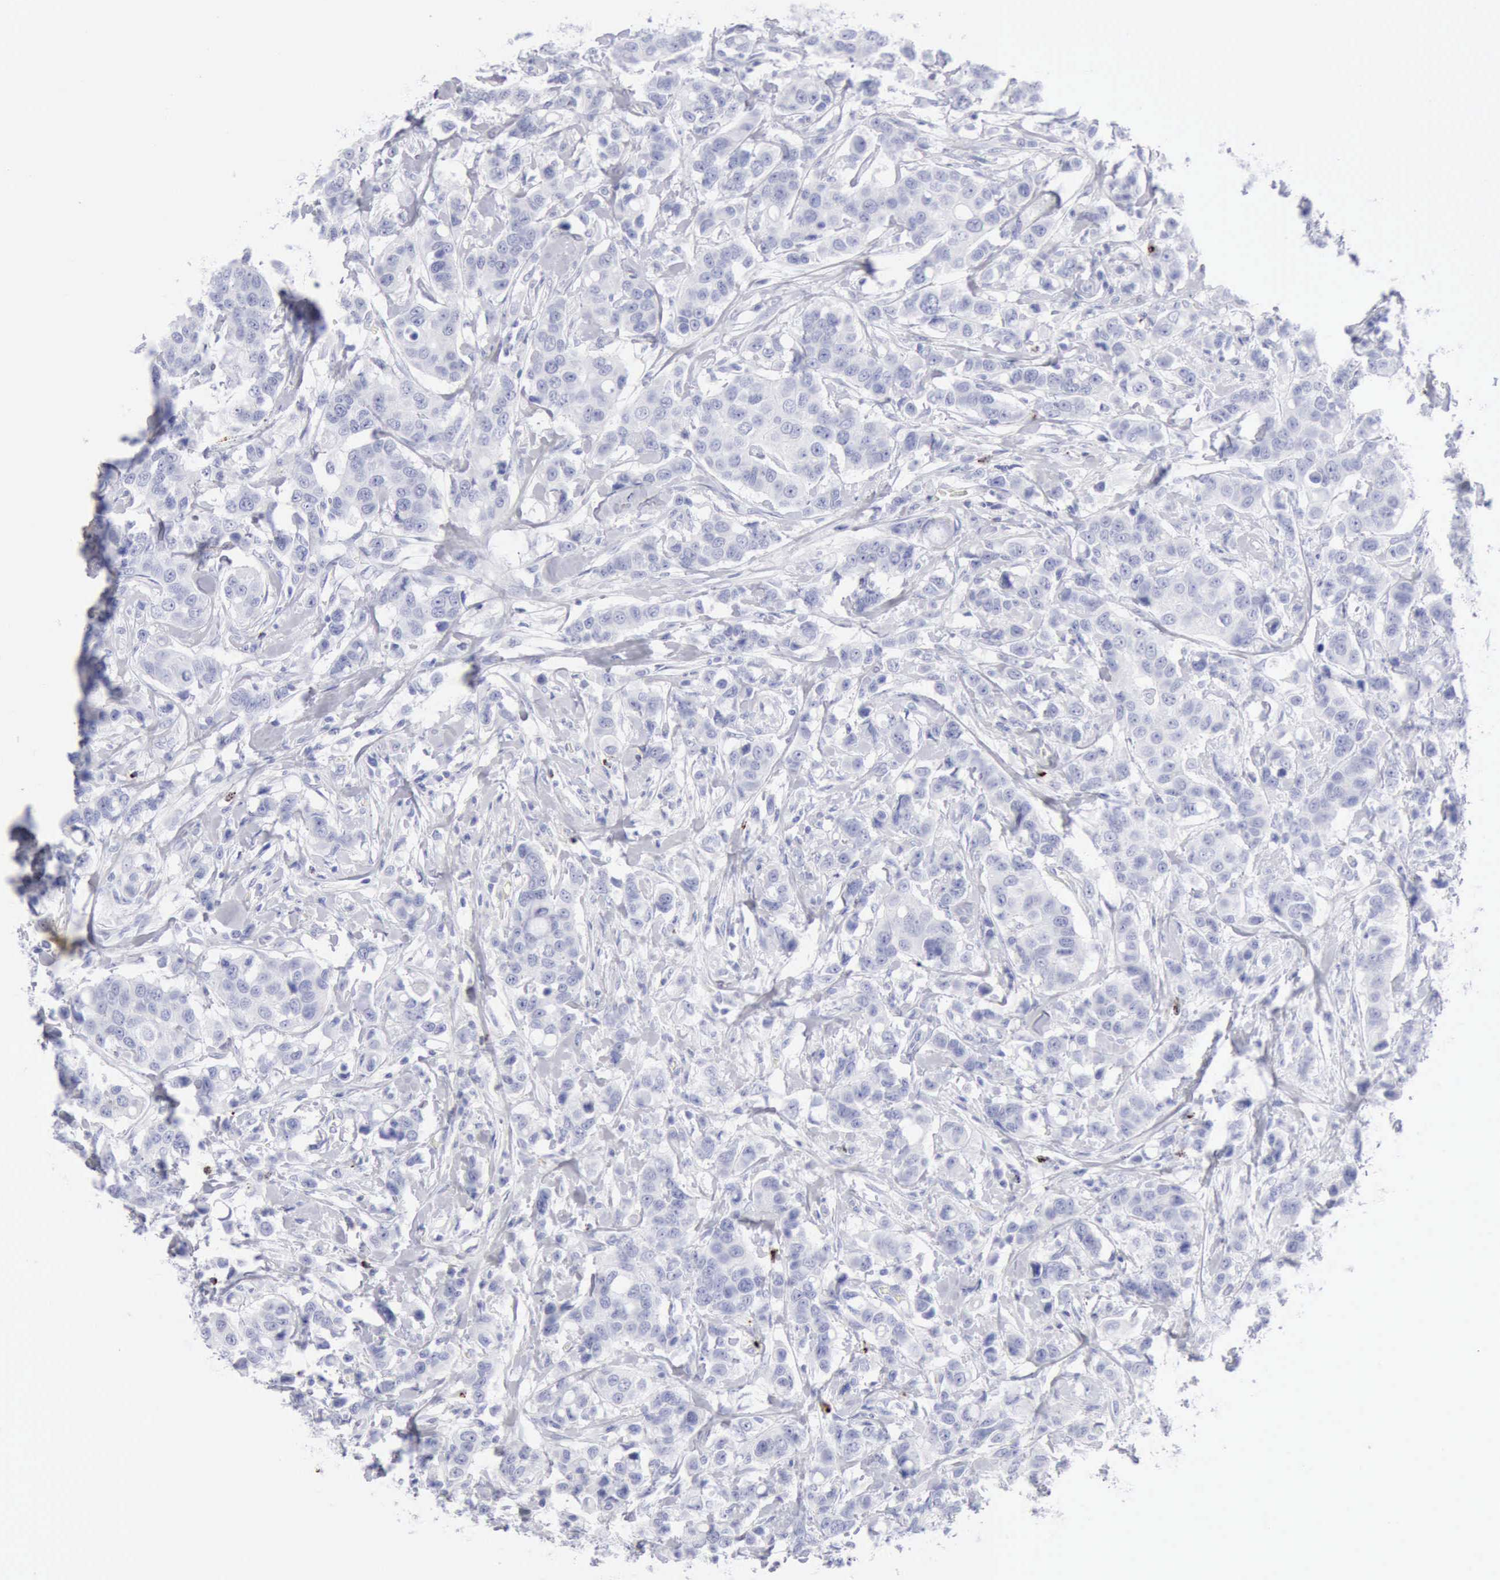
{"staining": {"intensity": "negative", "quantity": "none", "location": "none"}, "tissue": "breast cancer", "cell_type": "Tumor cells", "image_type": "cancer", "snomed": [{"axis": "morphology", "description": "Duct carcinoma"}, {"axis": "topography", "description": "Breast"}], "caption": "Tumor cells show no significant staining in breast cancer.", "gene": "GZMB", "patient": {"sex": "female", "age": 27}}